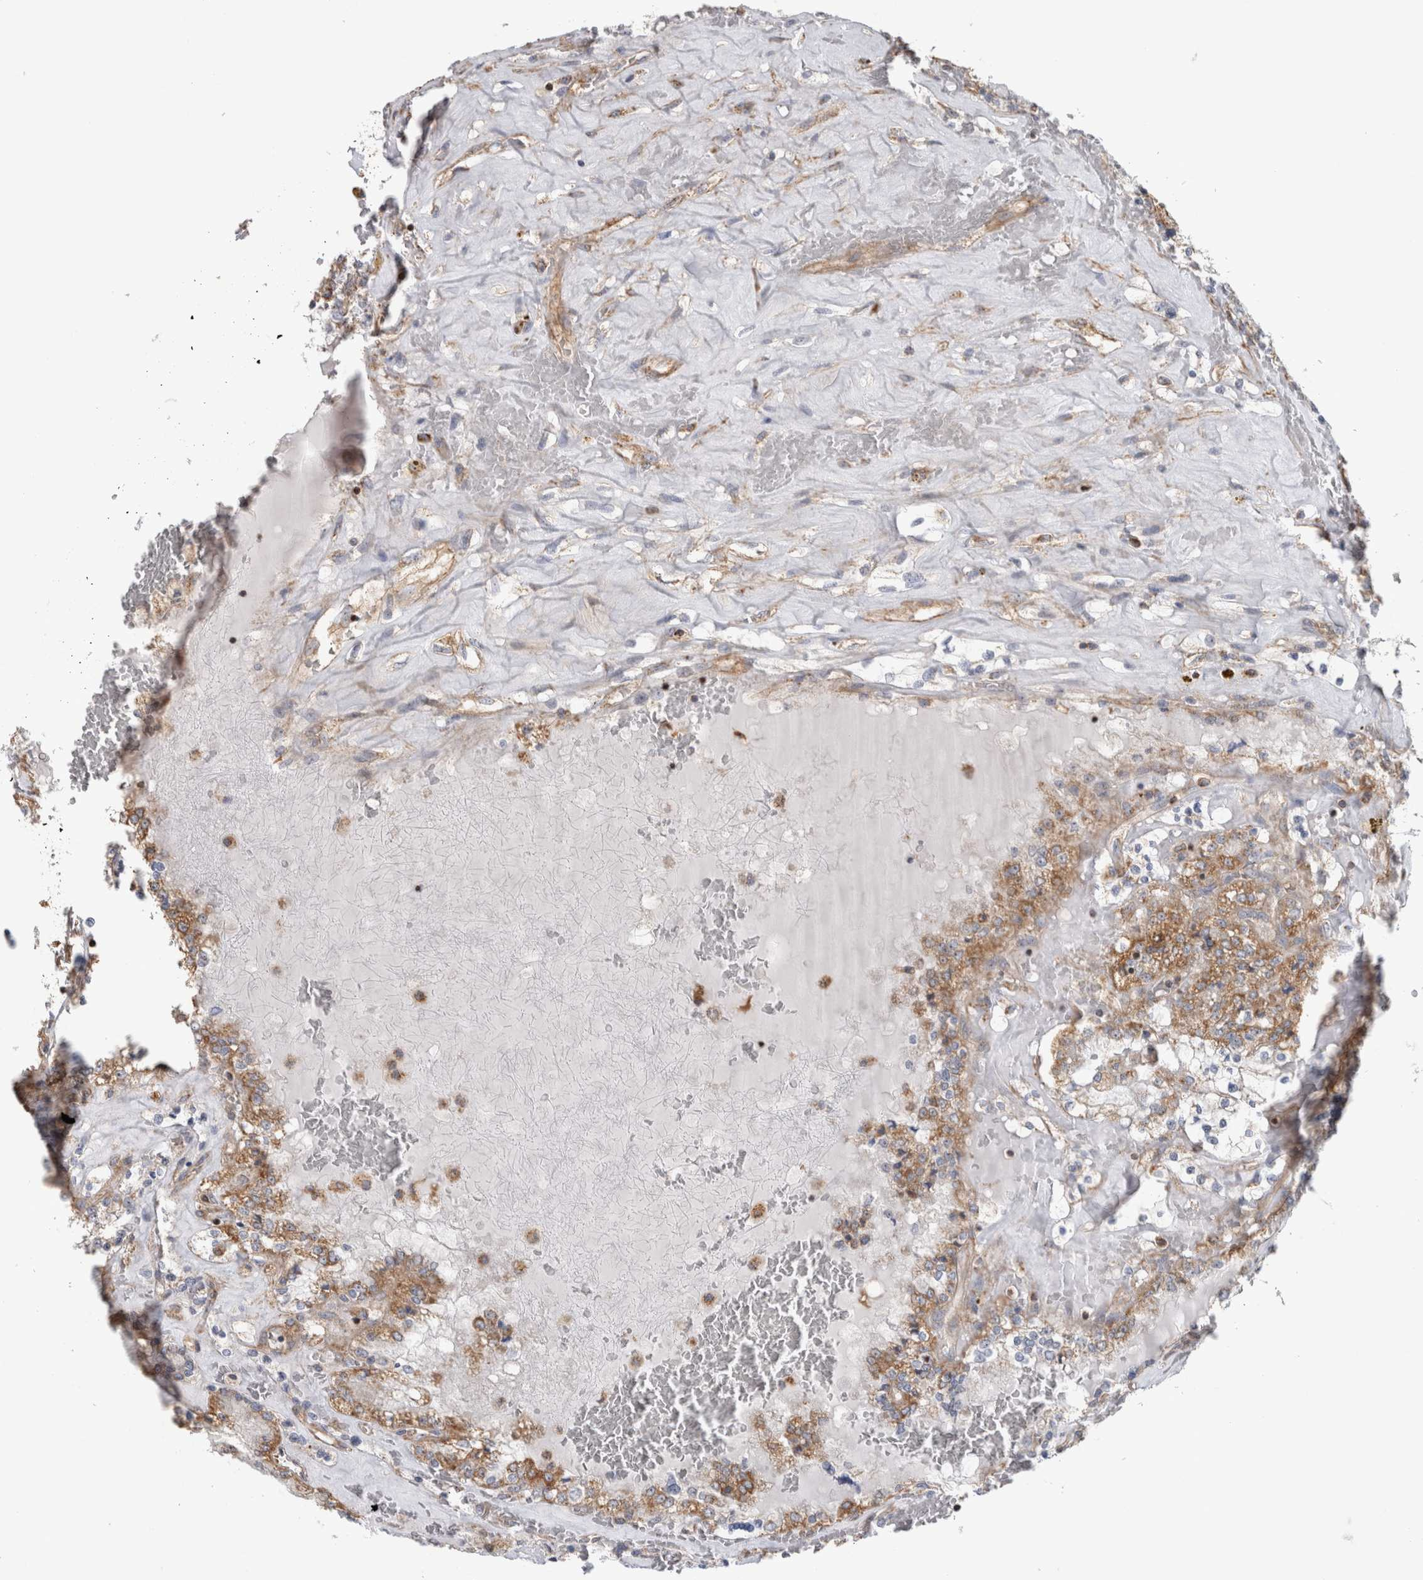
{"staining": {"intensity": "moderate", "quantity": ">75%", "location": "cytoplasmic/membranous"}, "tissue": "renal cancer", "cell_type": "Tumor cells", "image_type": "cancer", "snomed": [{"axis": "morphology", "description": "Adenocarcinoma, NOS"}, {"axis": "topography", "description": "Kidney"}], "caption": "DAB (3,3'-diaminobenzidine) immunohistochemical staining of adenocarcinoma (renal) reveals moderate cytoplasmic/membranous protein expression in about >75% of tumor cells. (DAB (3,3'-diaminobenzidine) IHC, brown staining for protein, blue staining for nuclei).", "gene": "SFXN2", "patient": {"sex": "female", "age": 56}}